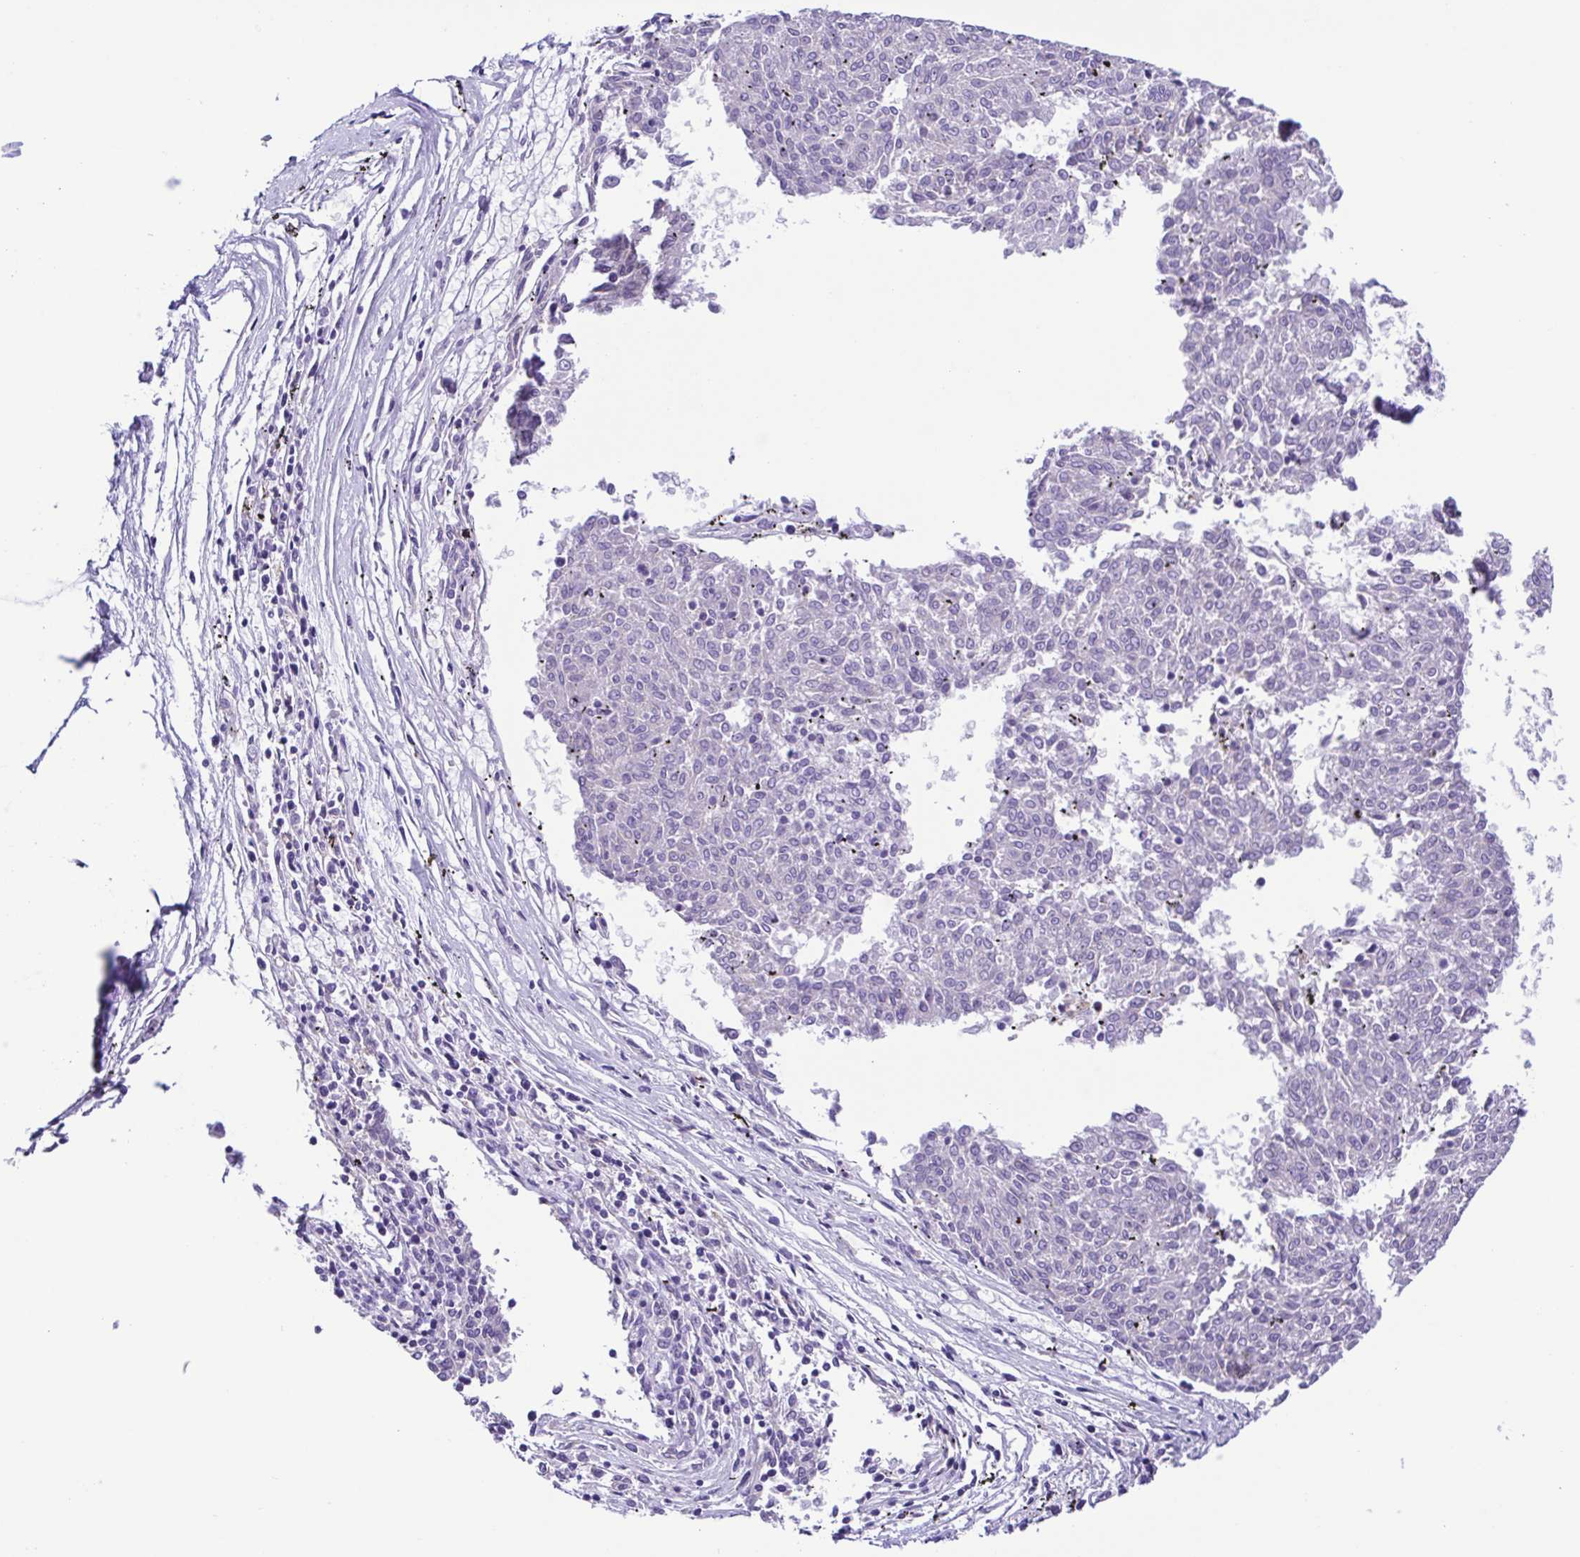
{"staining": {"intensity": "negative", "quantity": "none", "location": "none"}, "tissue": "melanoma", "cell_type": "Tumor cells", "image_type": "cancer", "snomed": [{"axis": "morphology", "description": "Malignant melanoma, NOS"}, {"axis": "topography", "description": "Skin"}], "caption": "Tumor cells are negative for protein expression in human malignant melanoma.", "gene": "CD72", "patient": {"sex": "female", "age": 72}}